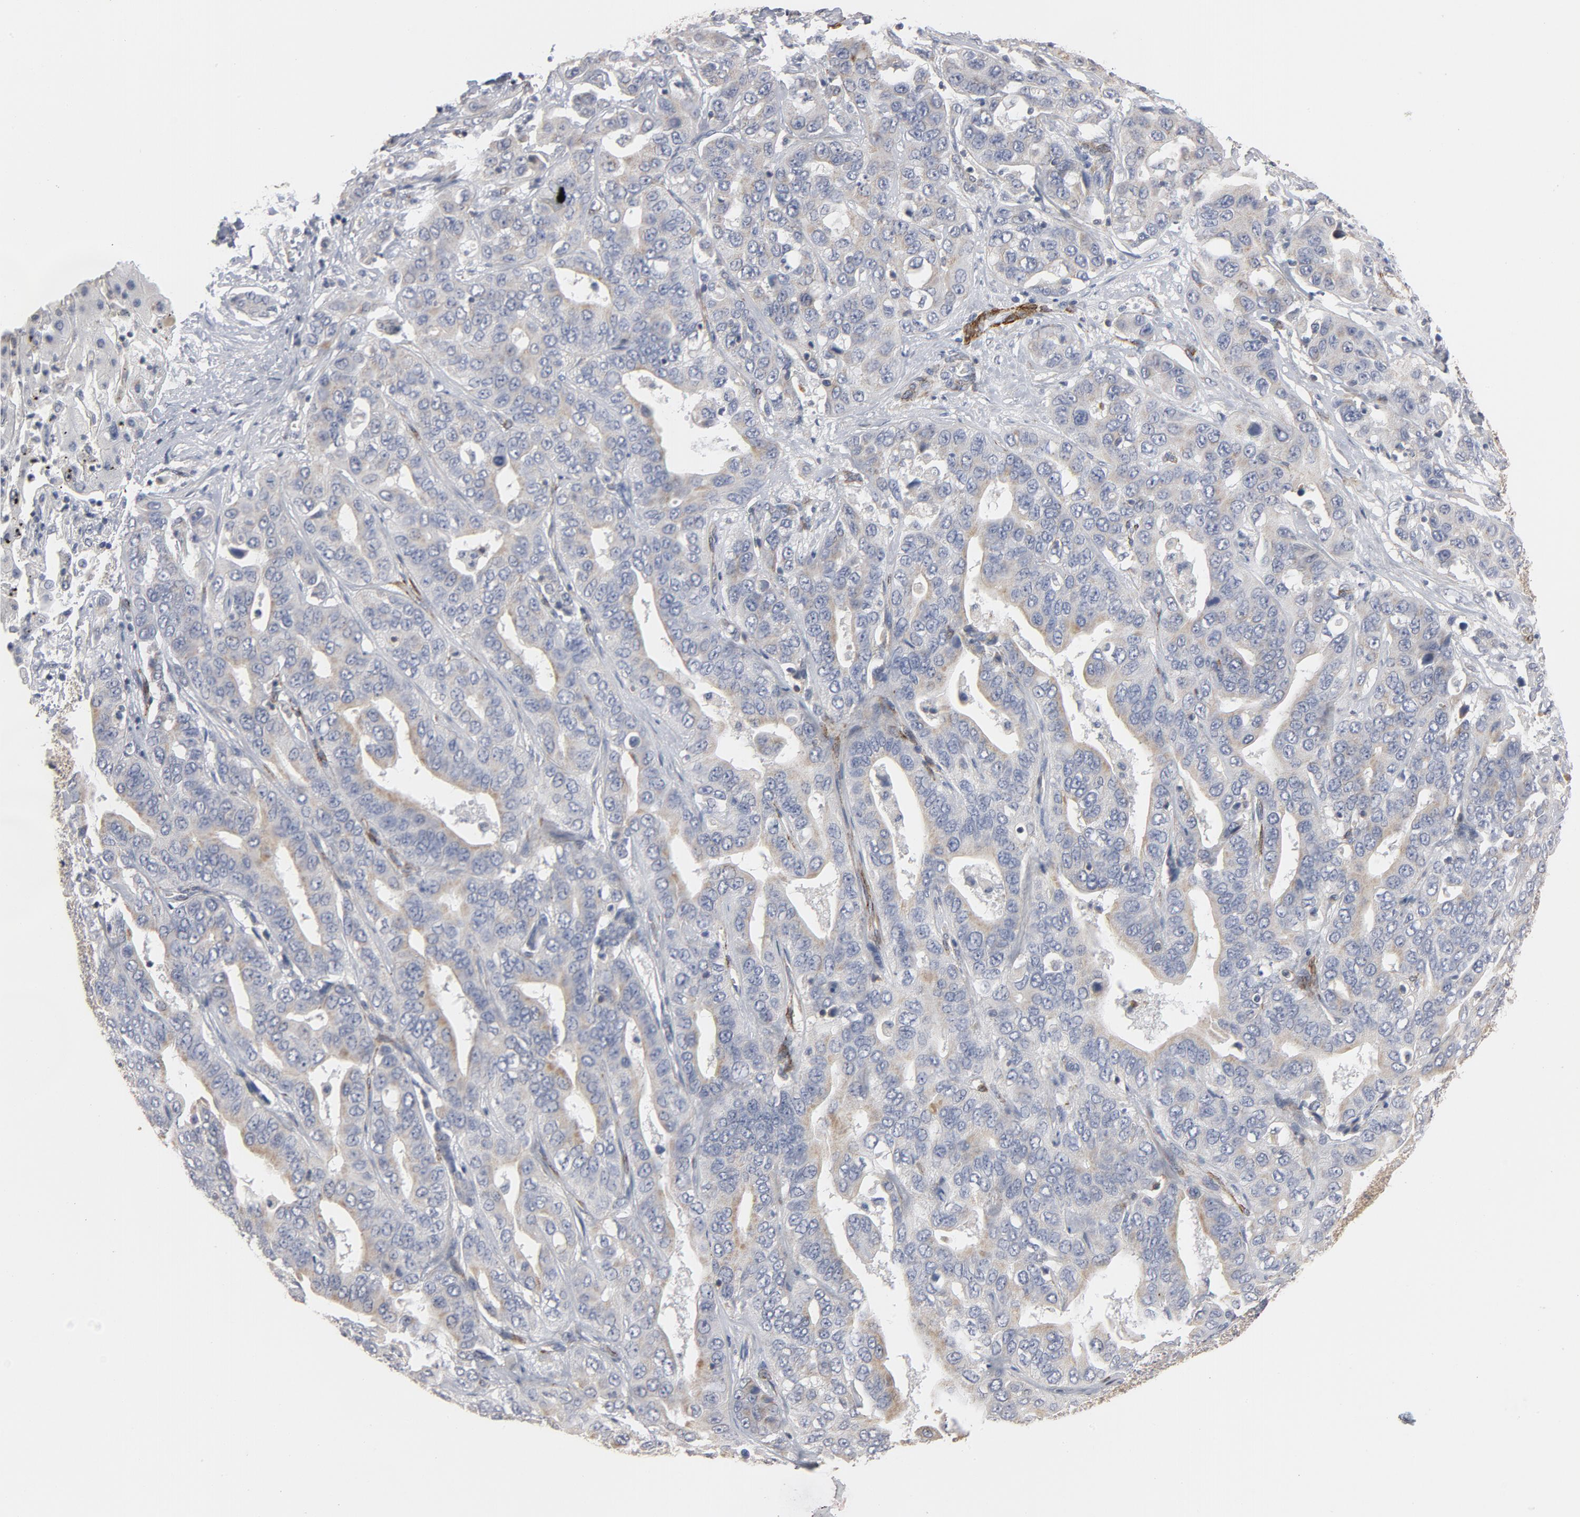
{"staining": {"intensity": "negative", "quantity": "none", "location": "none"}, "tissue": "liver cancer", "cell_type": "Tumor cells", "image_type": "cancer", "snomed": [{"axis": "morphology", "description": "Cholangiocarcinoma"}, {"axis": "topography", "description": "Liver"}], "caption": "This is a image of immunohistochemistry (IHC) staining of cholangiocarcinoma (liver), which shows no staining in tumor cells.", "gene": "GNG2", "patient": {"sex": "female", "age": 52}}